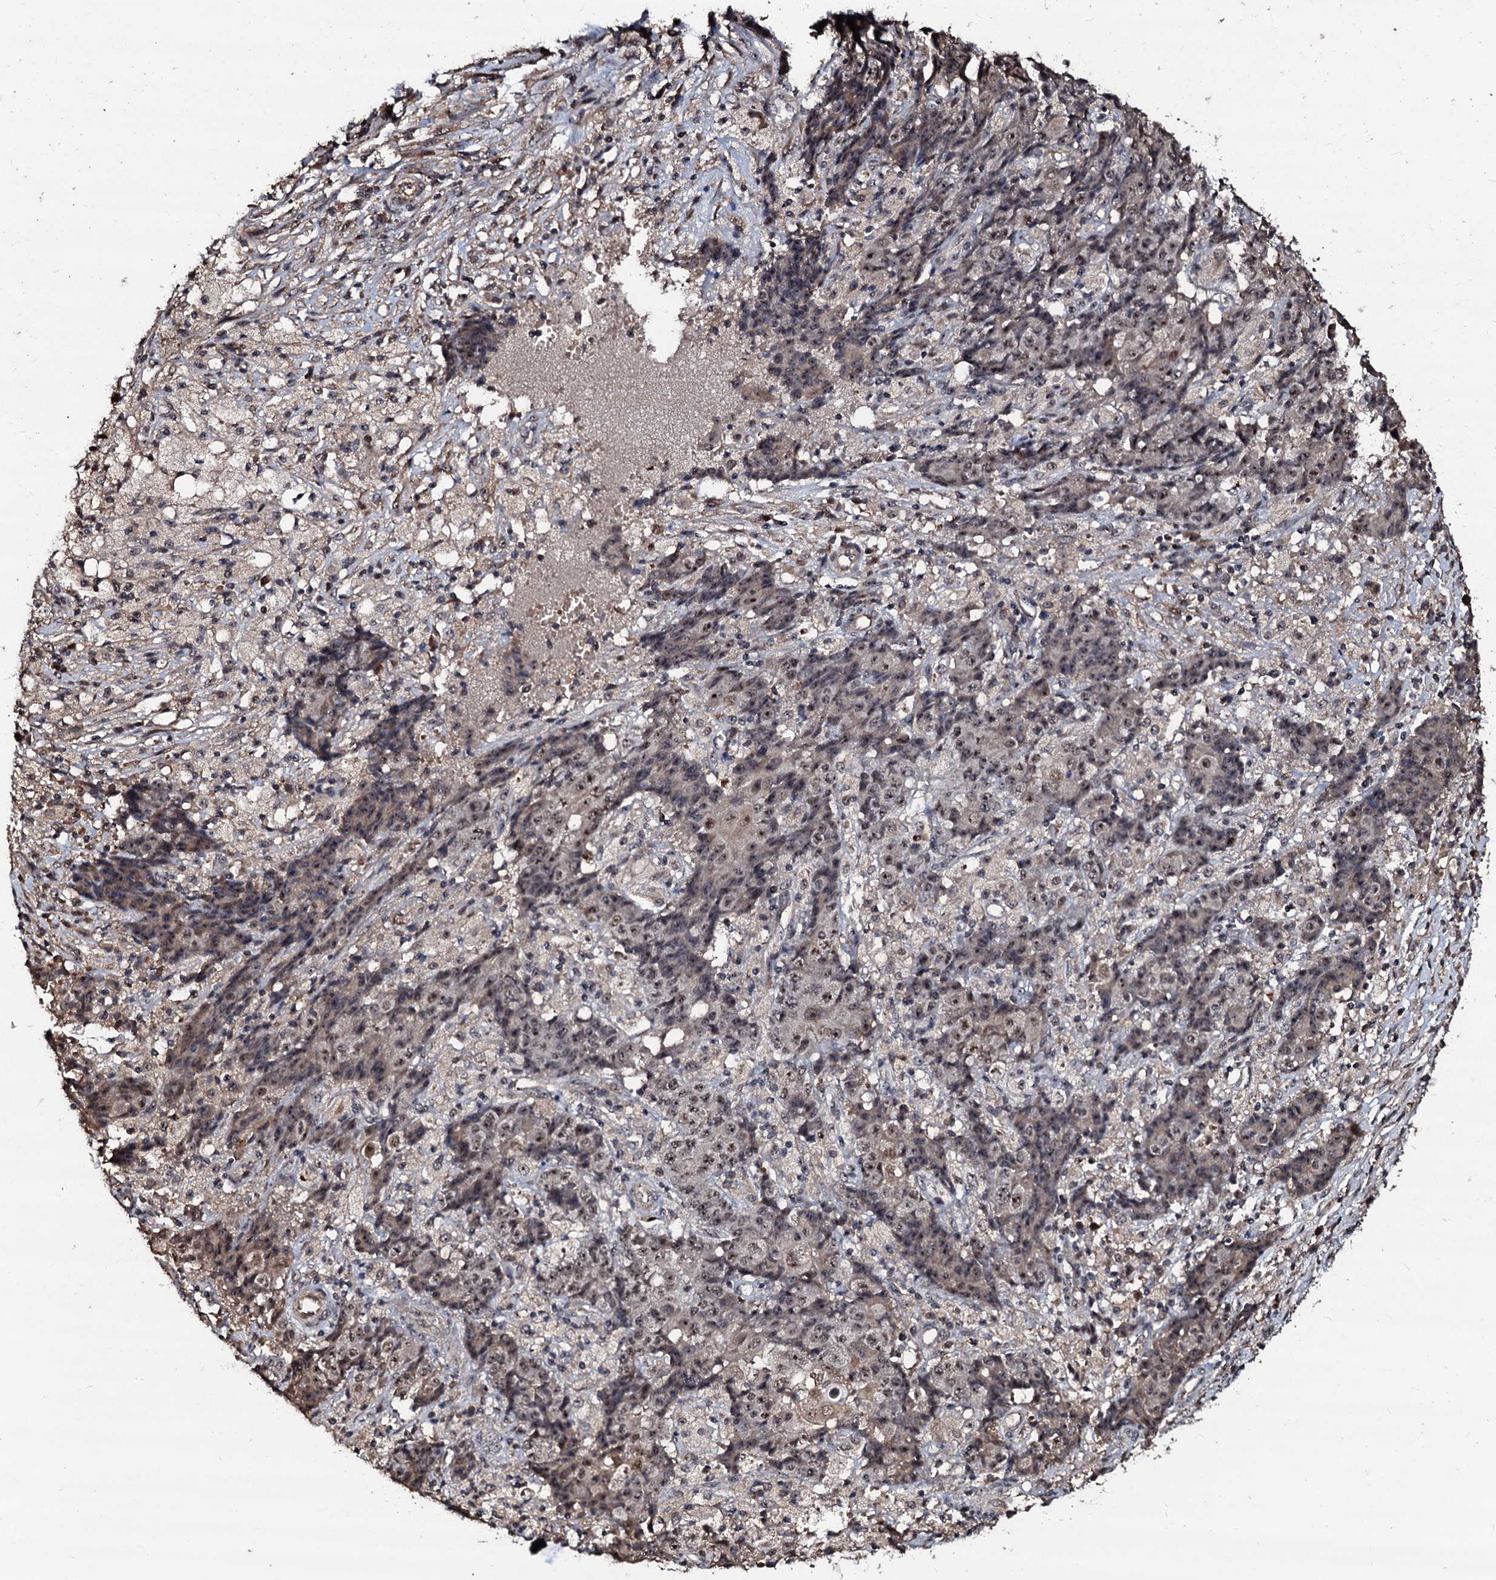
{"staining": {"intensity": "moderate", "quantity": ">75%", "location": "nuclear"}, "tissue": "ovarian cancer", "cell_type": "Tumor cells", "image_type": "cancer", "snomed": [{"axis": "morphology", "description": "Carcinoma, endometroid"}, {"axis": "topography", "description": "Ovary"}], "caption": "Immunohistochemistry staining of ovarian cancer (endometroid carcinoma), which shows medium levels of moderate nuclear staining in approximately >75% of tumor cells indicating moderate nuclear protein expression. The staining was performed using DAB (3,3'-diaminobenzidine) (brown) for protein detection and nuclei were counterstained in hematoxylin (blue).", "gene": "SUPT7L", "patient": {"sex": "female", "age": 42}}